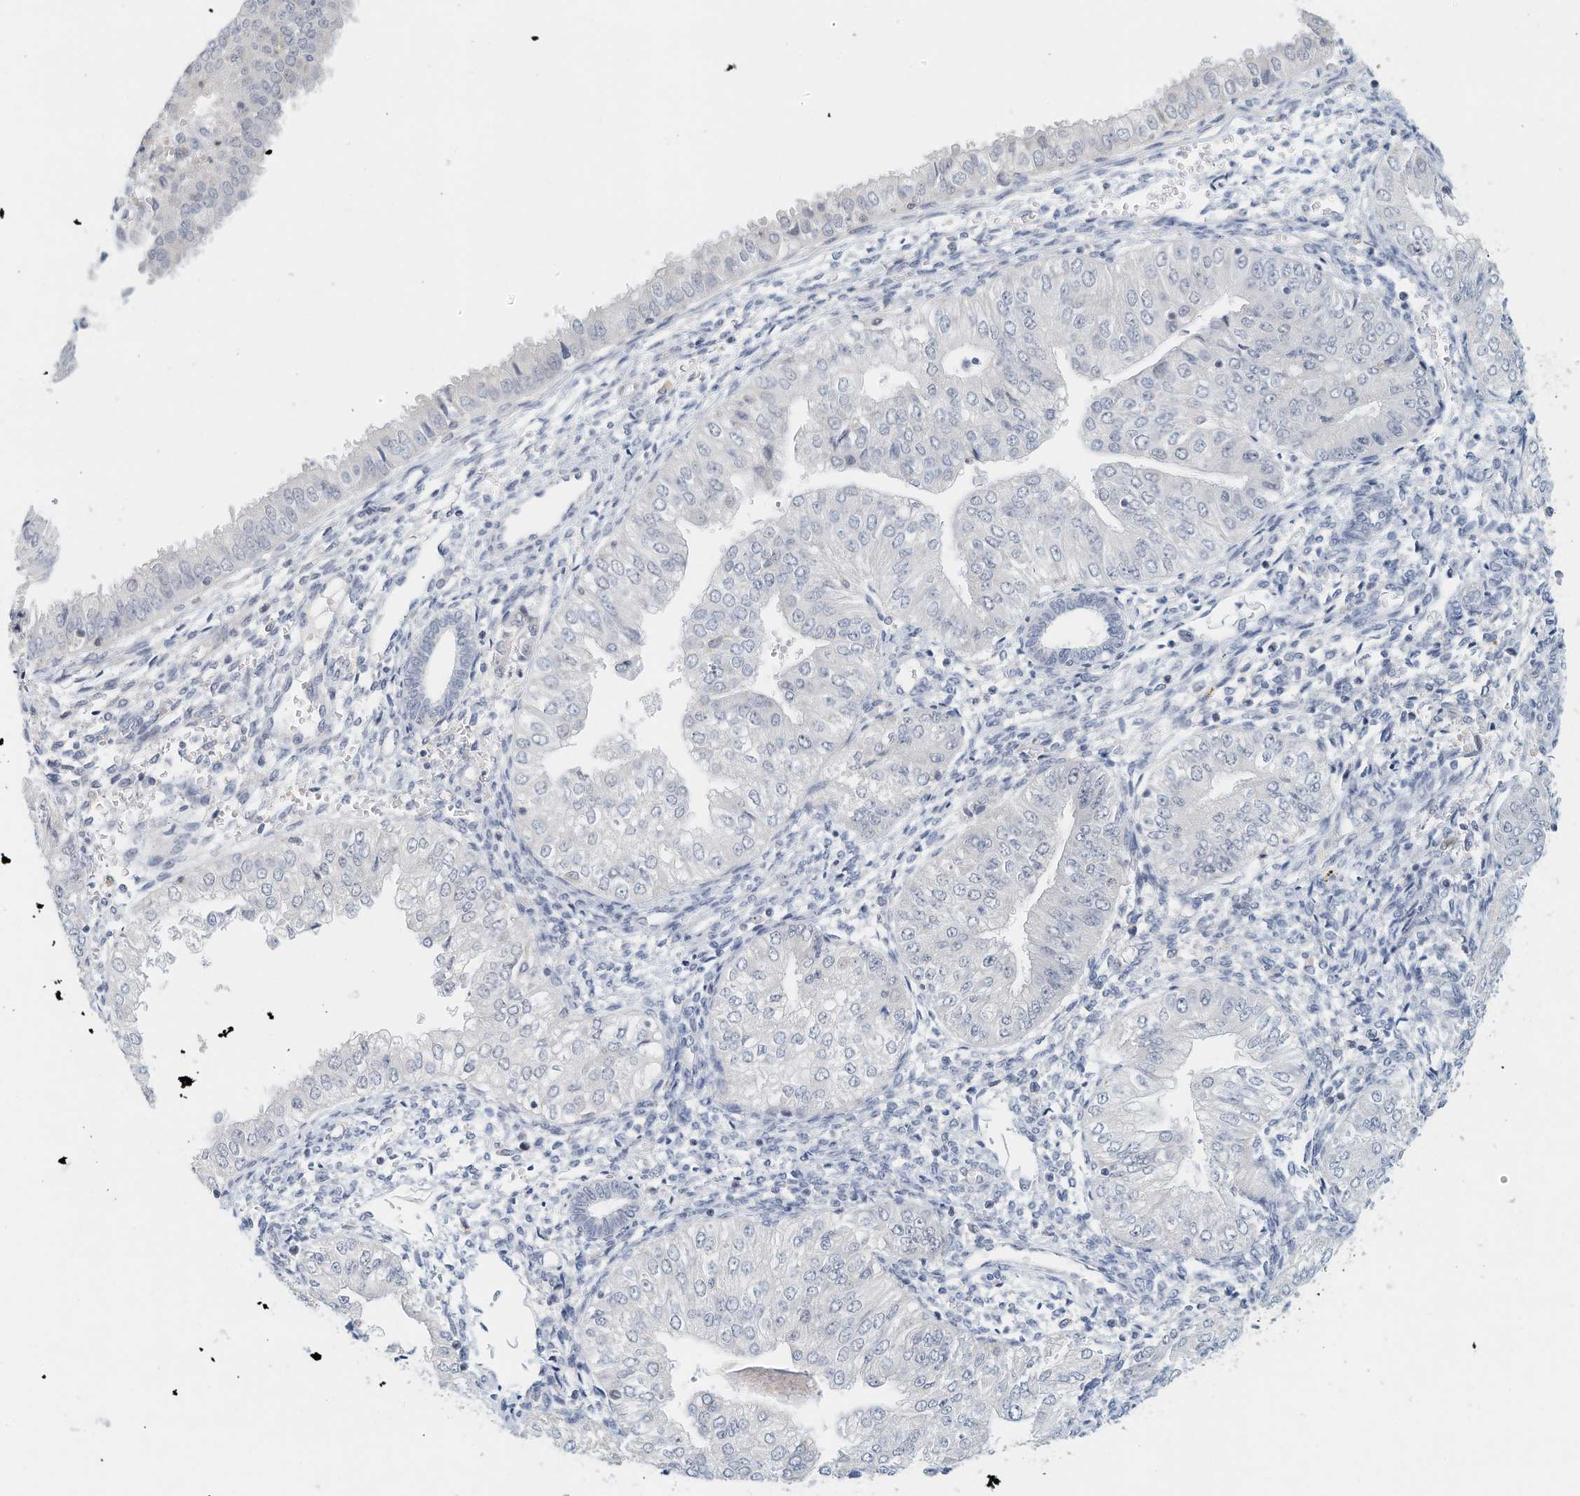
{"staining": {"intensity": "negative", "quantity": "none", "location": "none"}, "tissue": "endometrial cancer", "cell_type": "Tumor cells", "image_type": "cancer", "snomed": [{"axis": "morphology", "description": "Normal tissue, NOS"}, {"axis": "morphology", "description": "Adenocarcinoma, NOS"}, {"axis": "topography", "description": "Endometrium"}], "caption": "Photomicrograph shows no protein expression in tumor cells of endometrial cancer (adenocarcinoma) tissue.", "gene": "MICAL1", "patient": {"sex": "female", "age": 53}}